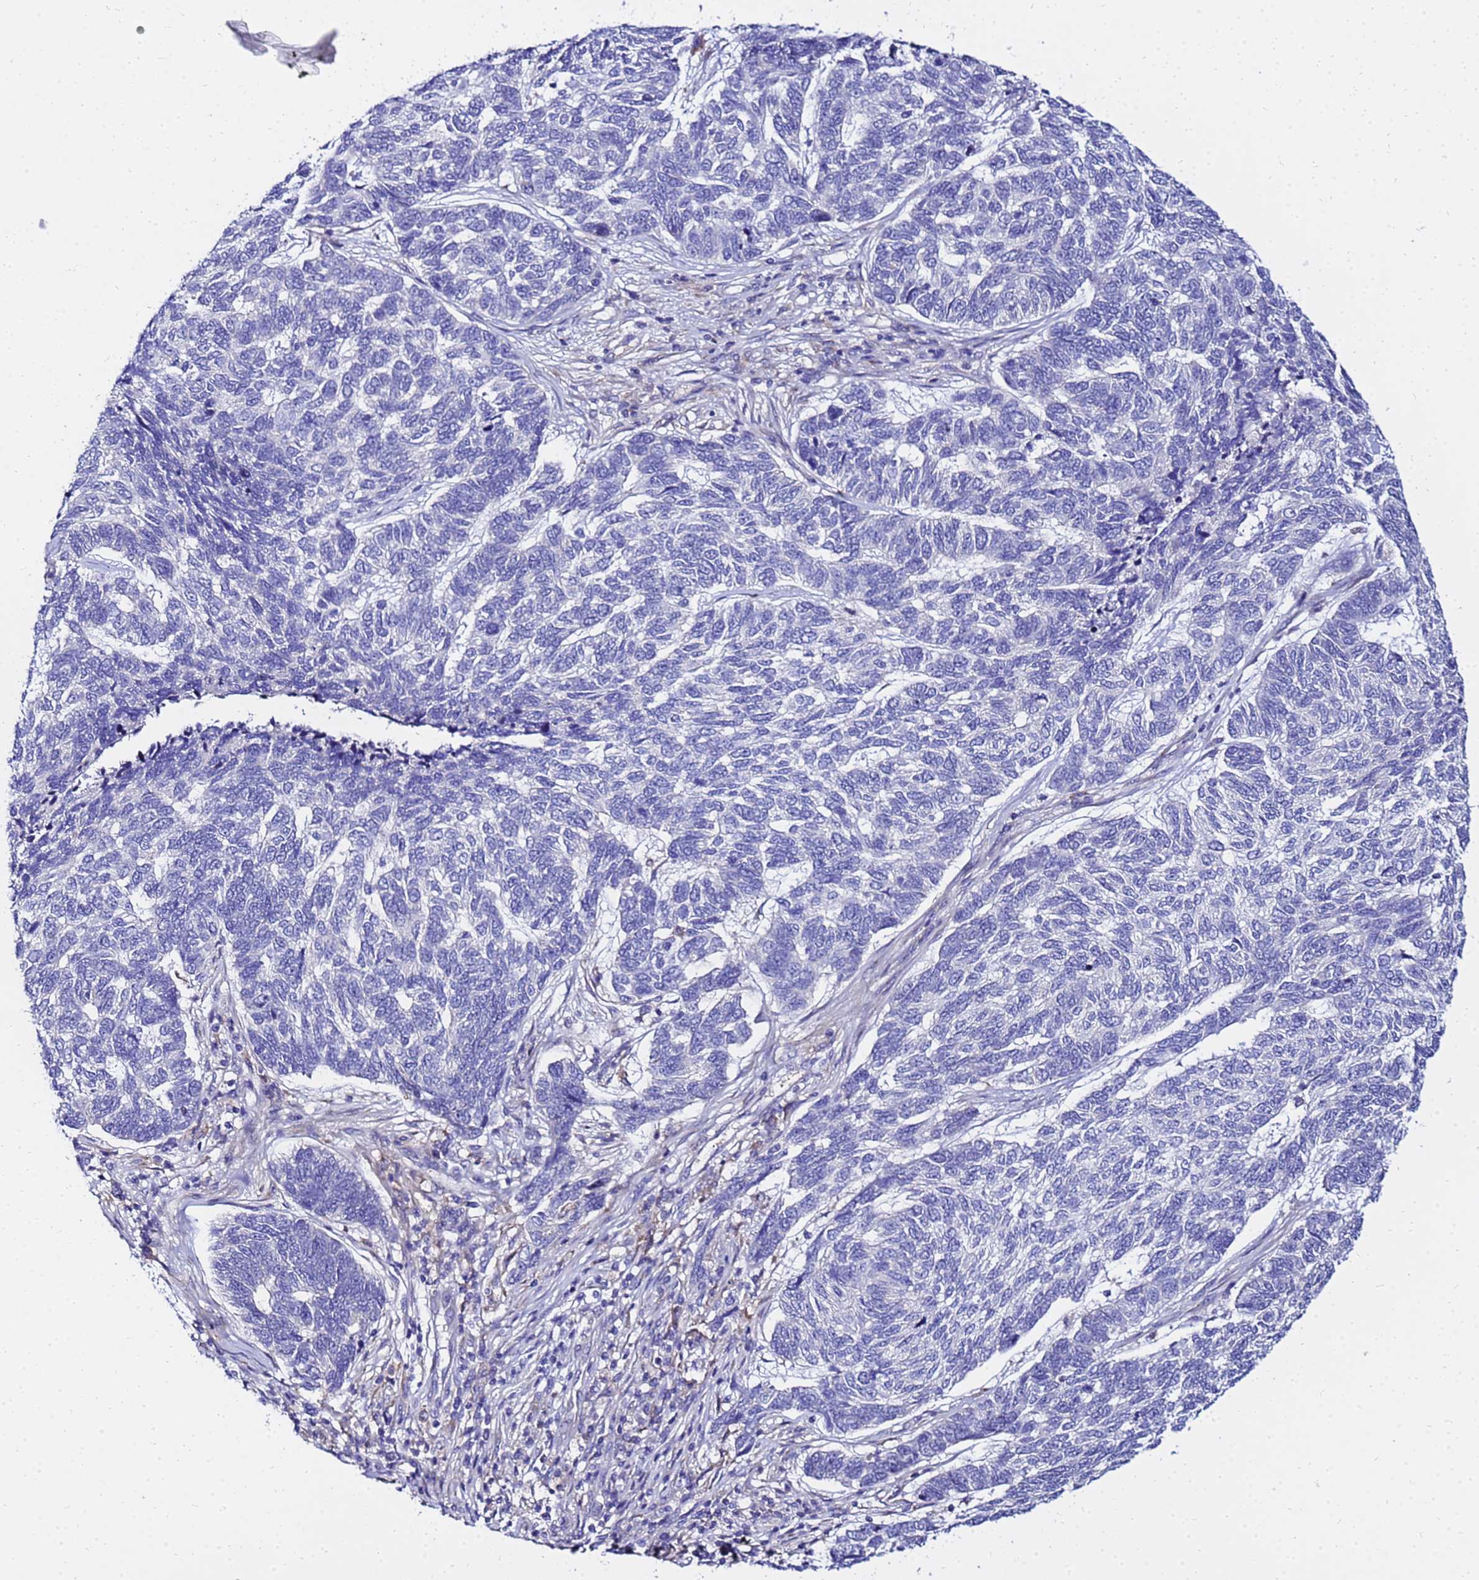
{"staining": {"intensity": "negative", "quantity": "none", "location": "none"}, "tissue": "skin cancer", "cell_type": "Tumor cells", "image_type": "cancer", "snomed": [{"axis": "morphology", "description": "Basal cell carcinoma"}, {"axis": "topography", "description": "Skin"}], "caption": "Human basal cell carcinoma (skin) stained for a protein using immunohistochemistry (IHC) reveals no expression in tumor cells.", "gene": "HERC5", "patient": {"sex": "female", "age": 65}}